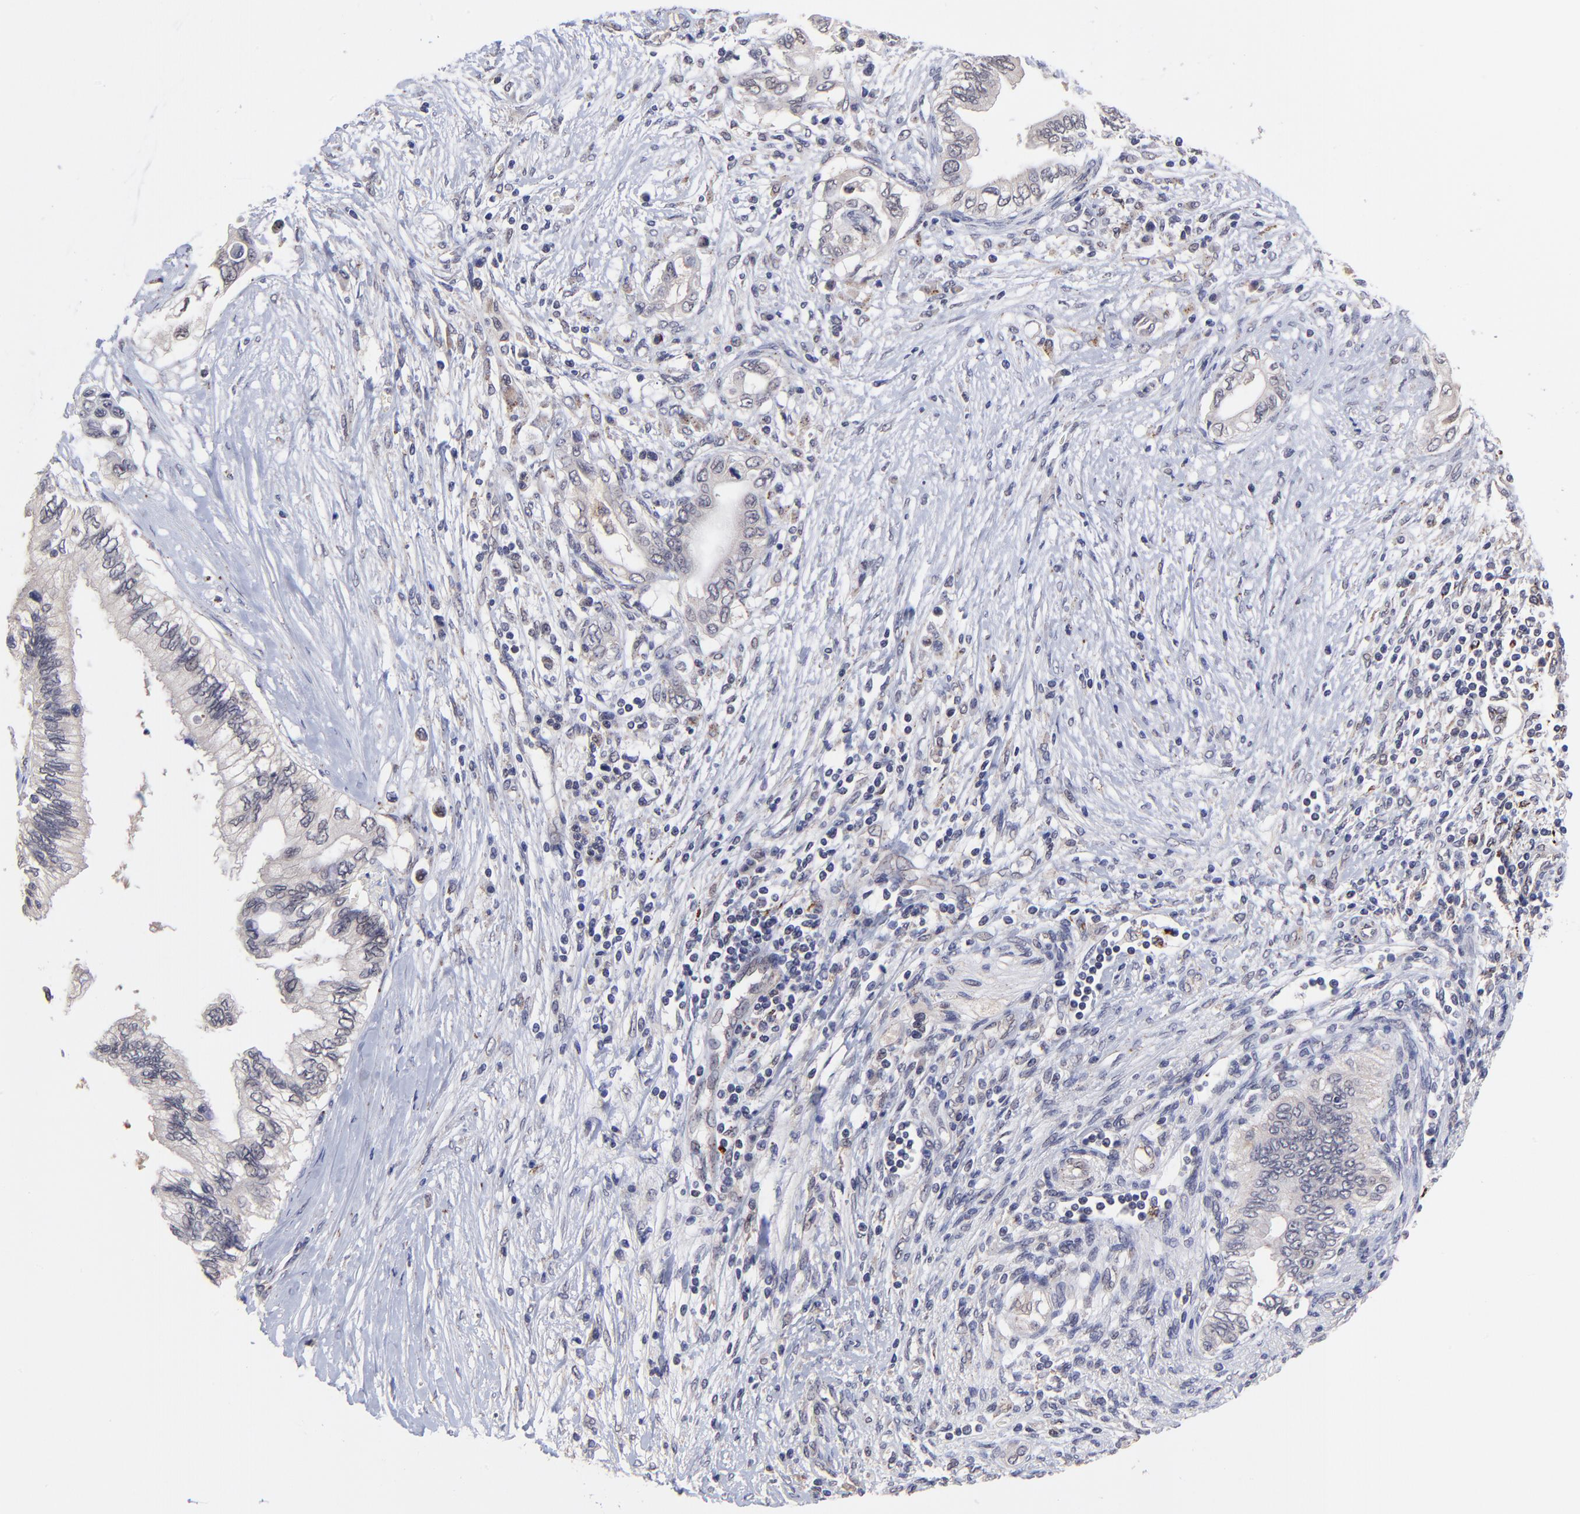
{"staining": {"intensity": "negative", "quantity": "none", "location": "none"}, "tissue": "pancreatic cancer", "cell_type": "Tumor cells", "image_type": "cancer", "snomed": [{"axis": "morphology", "description": "Adenocarcinoma, NOS"}, {"axis": "topography", "description": "Pancreas"}], "caption": "DAB (3,3'-diaminobenzidine) immunohistochemical staining of pancreatic cancer (adenocarcinoma) displays no significant staining in tumor cells.", "gene": "ZNF747", "patient": {"sex": "female", "age": 66}}